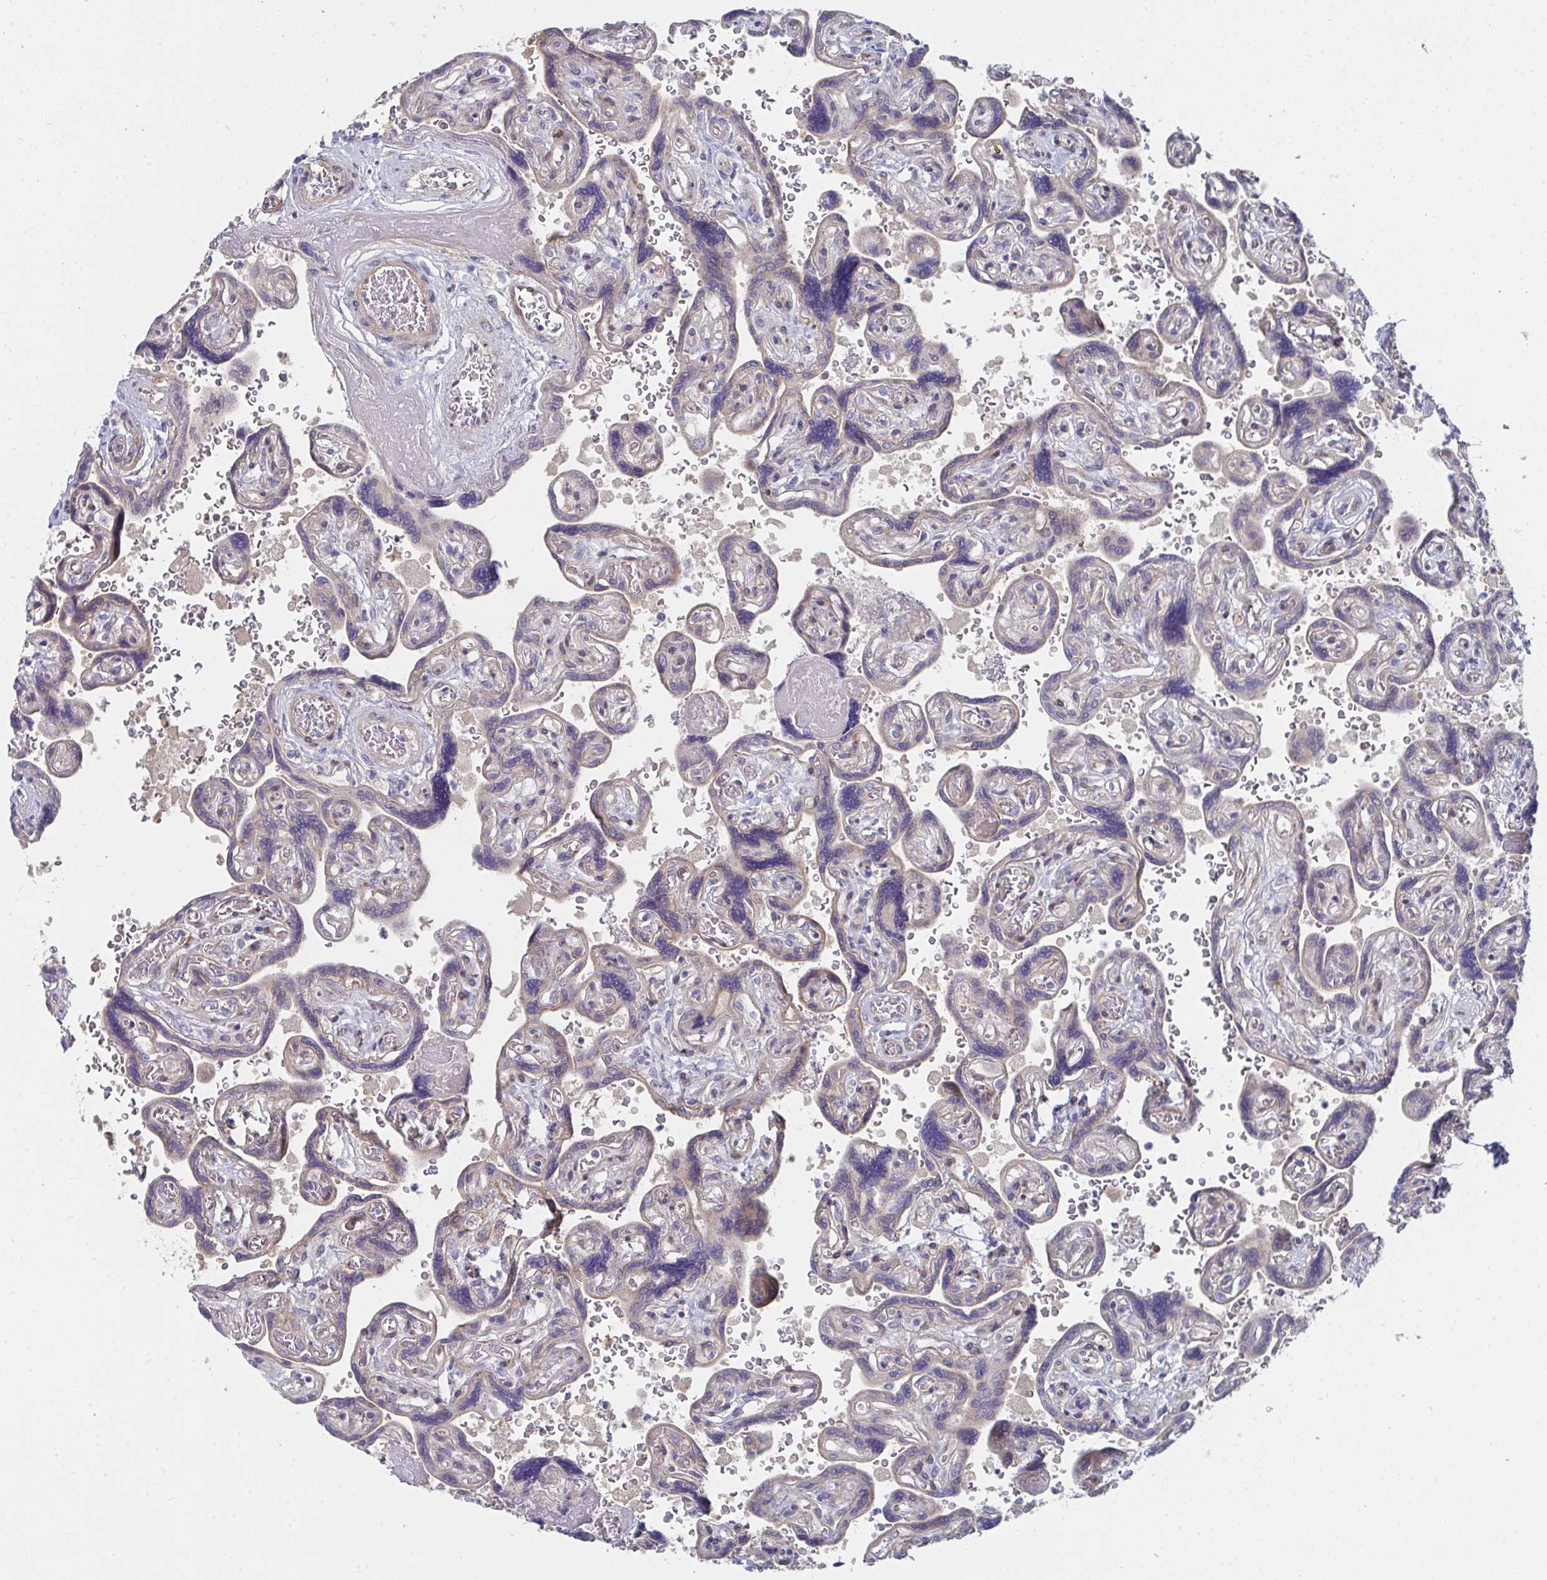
{"staining": {"intensity": "weak", "quantity": "<25%", "location": "cytoplasmic/membranous"}, "tissue": "placenta", "cell_type": "Trophoblastic cells", "image_type": "normal", "snomed": [{"axis": "morphology", "description": "Normal tissue, NOS"}, {"axis": "topography", "description": "Placenta"}], "caption": "The image reveals no significant staining in trophoblastic cells of placenta.", "gene": "VWDE", "patient": {"sex": "female", "age": 32}}